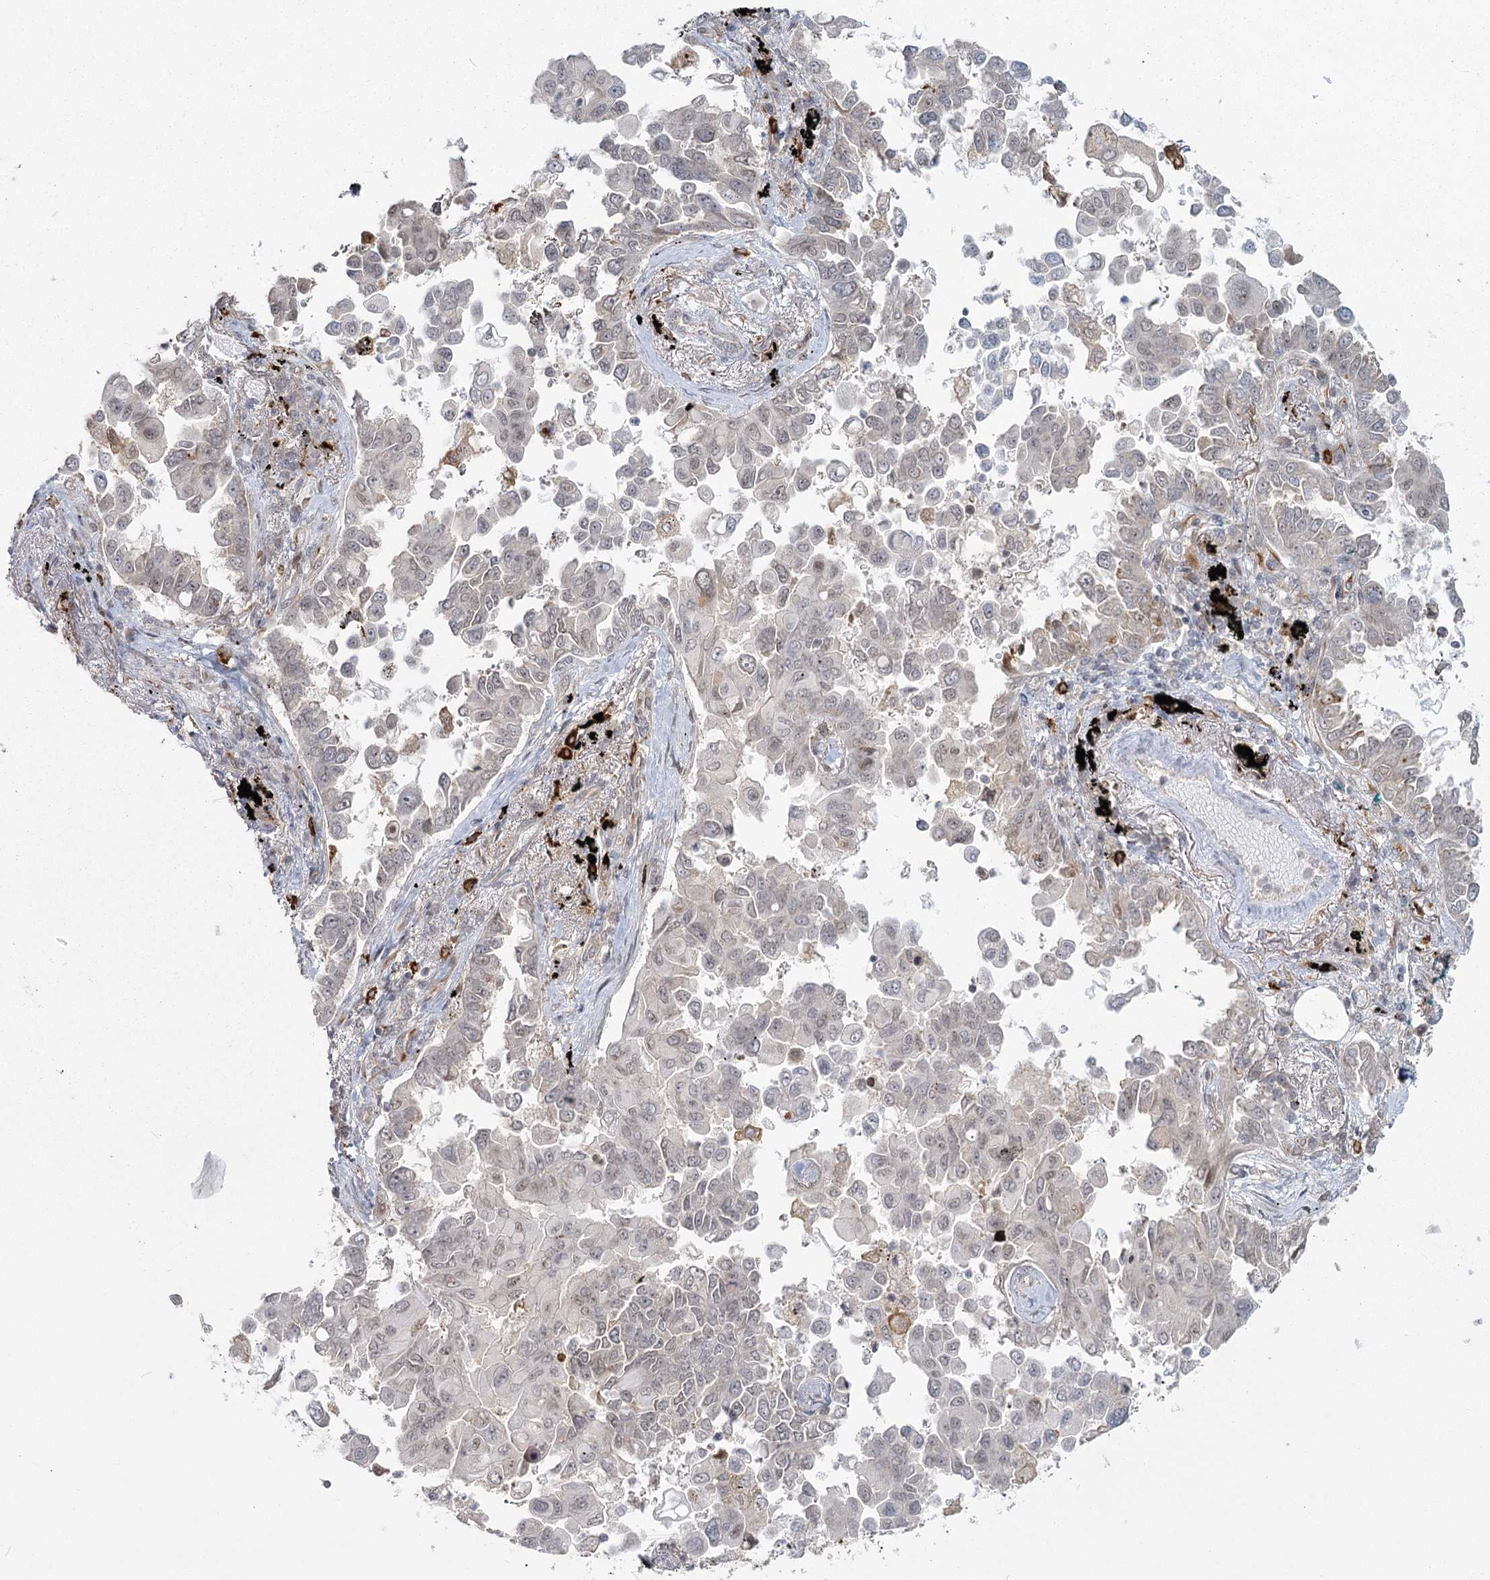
{"staining": {"intensity": "weak", "quantity": "25%-75%", "location": "cytoplasmic/membranous"}, "tissue": "lung cancer", "cell_type": "Tumor cells", "image_type": "cancer", "snomed": [{"axis": "morphology", "description": "Adenocarcinoma, NOS"}, {"axis": "topography", "description": "Lung"}], "caption": "Immunohistochemical staining of lung adenocarcinoma shows low levels of weak cytoplasmic/membranous staining in approximately 25%-75% of tumor cells.", "gene": "AP2M1", "patient": {"sex": "female", "age": 67}}